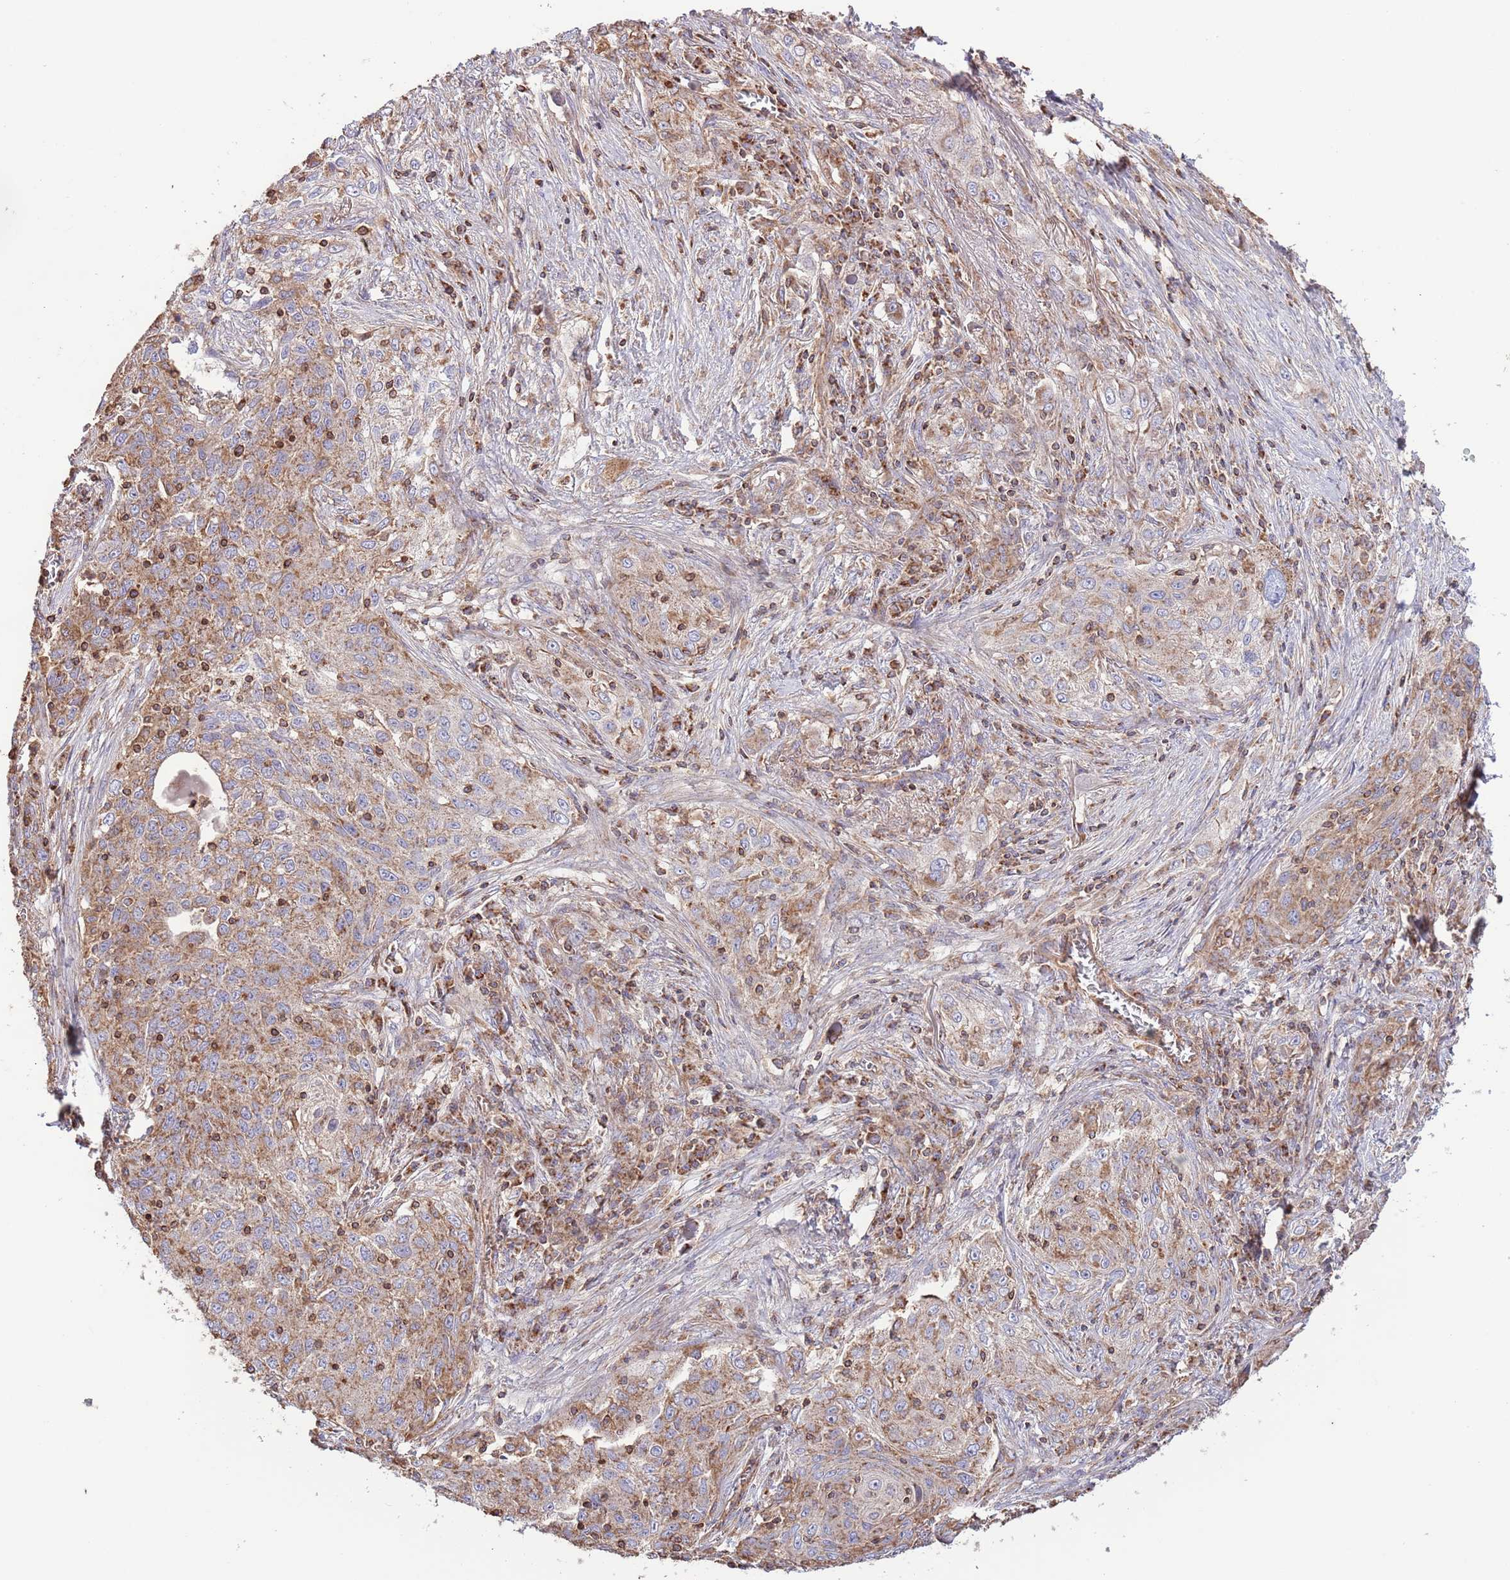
{"staining": {"intensity": "moderate", "quantity": ">75%", "location": "cytoplasmic/membranous"}, "tissue": "lung cancer", "cell_type": "Tumor cells", "image_type": "cancer", "snomed": [{"axis": "morphology", "description": "Squamous cell carcinoma, NOS"}, {"axis": "topography", "description": "Lung"}], "caption": "Tumor cells exhibit medium levels of moderate cytoplasmic/membranous staining in approximately >75% of cells in lung cancer (squamous cell carcinoma).", "gene": "DNAJA3", "patient": {"sex": "female", "age": 69}}